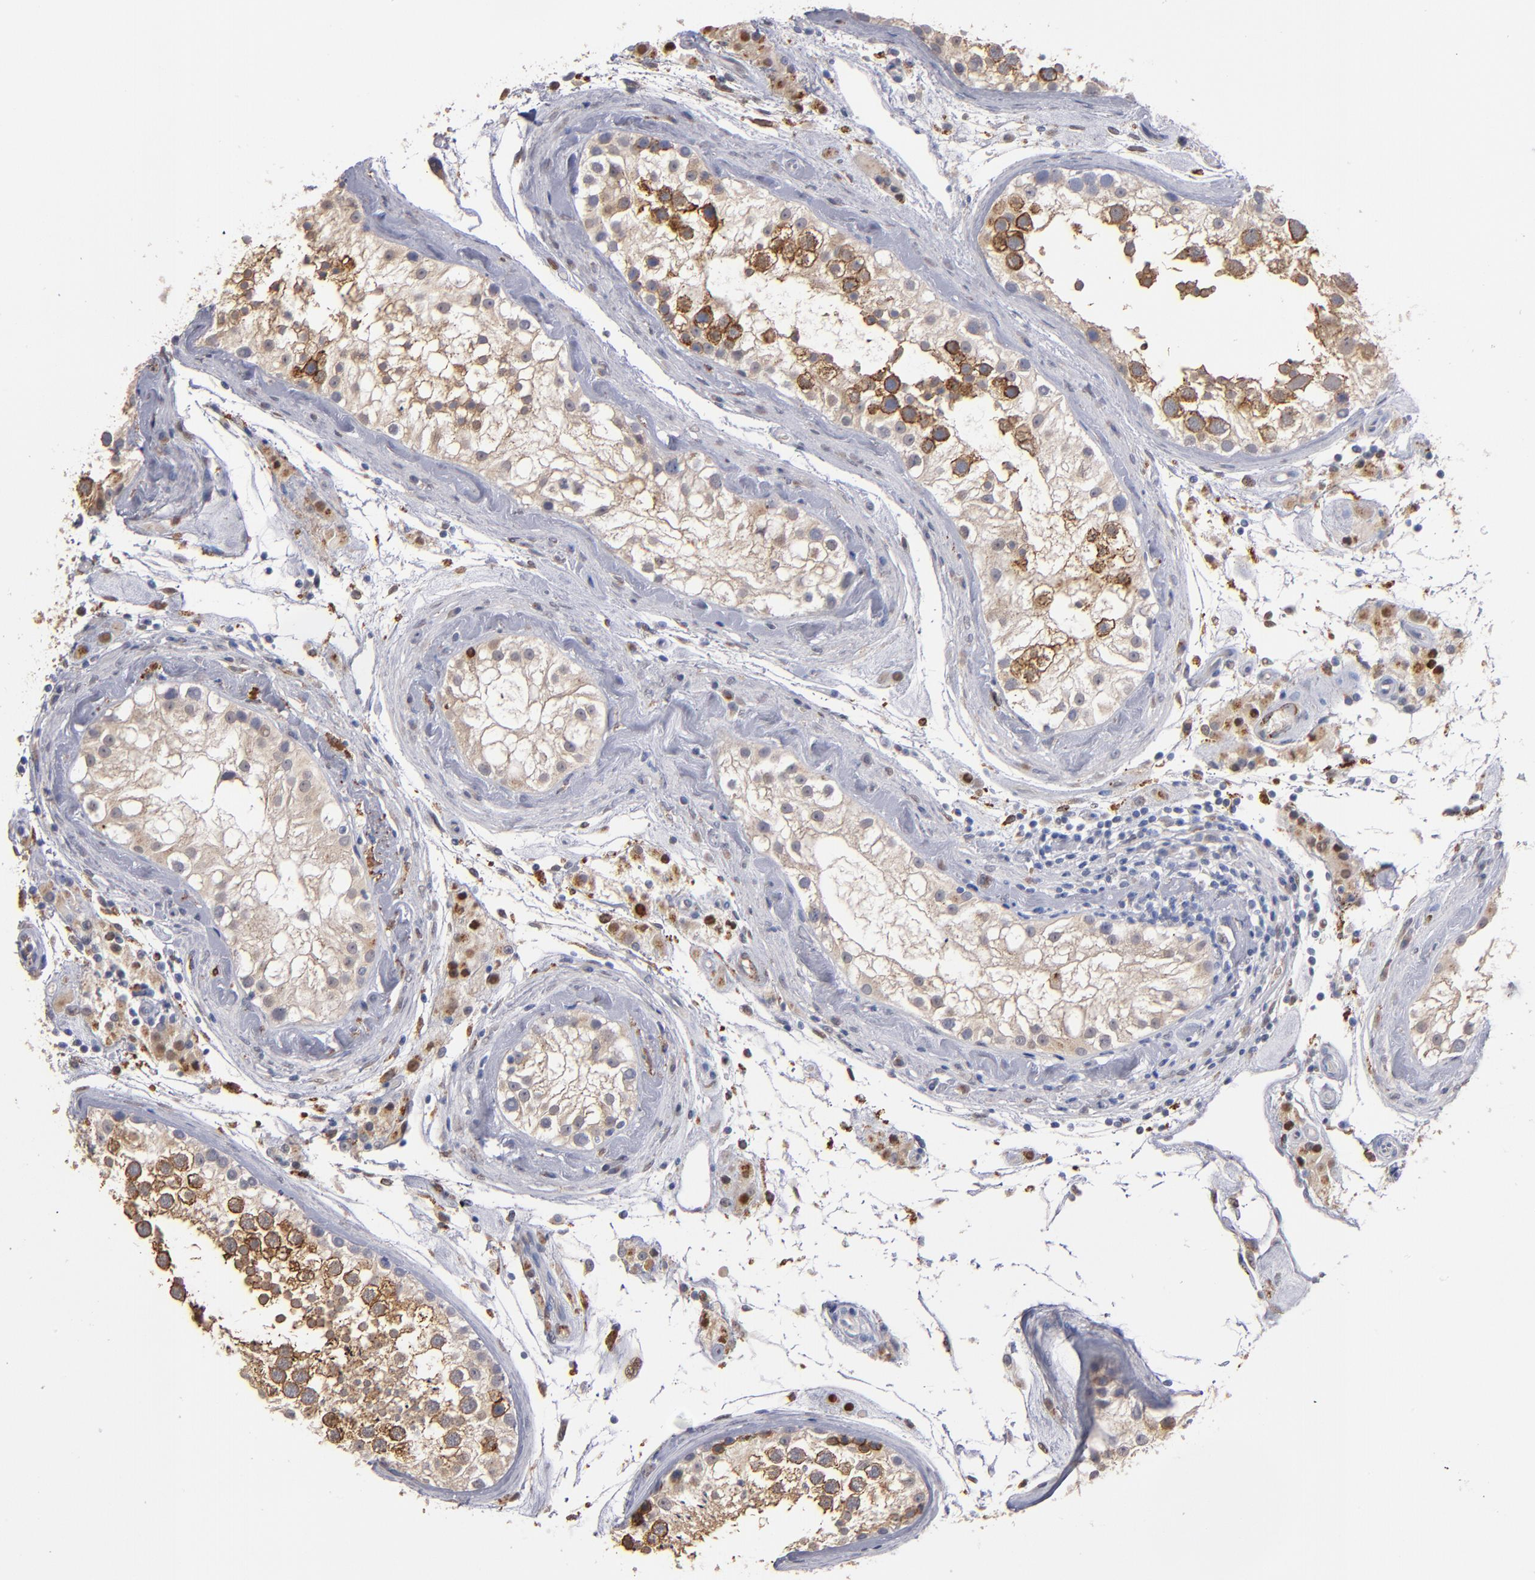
{"staining": {"intensity": "moderate", "quantity": ">75%", "location": "cytoplasmic/membranous"}, "tissue": "testis", "cell_type": "Cells in seminiferous ducts", "image_type": "normal", "snomed": [{"axis": "morphology", "description": "Normal tissue, NOS"}, {"axis": "topography", "description": "Testis"}], "caption": "Normal testis demonstrates moderate cytoplasmic/membranous staining in approximately >75% of cells in seminiferous ducts.", "gene": "SELP", "patient": {"sex": "male", "age": 46}}